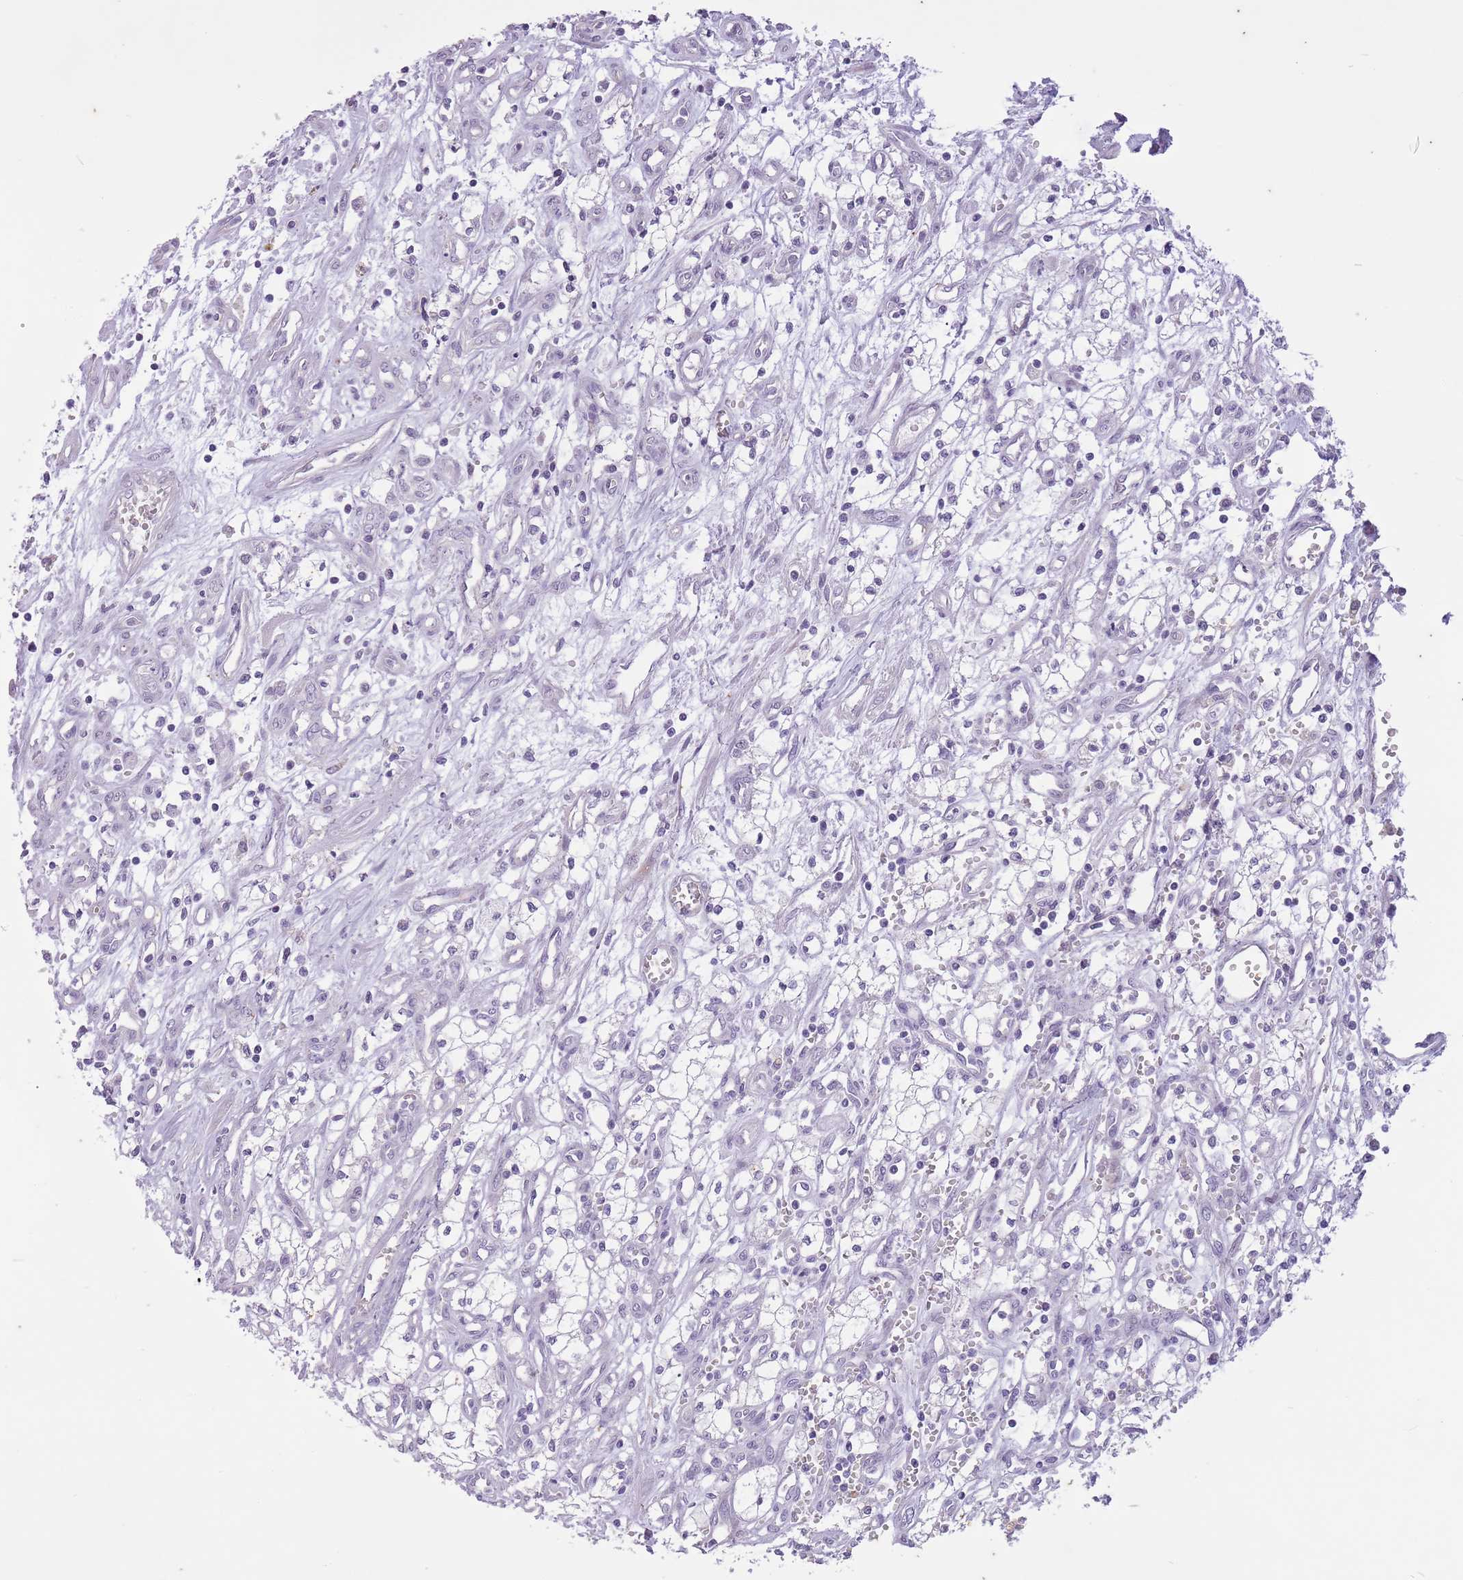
{"staining": {"intensity": "negative", "quantity": "none", "location": "none"}, "tissue": "renal cancer", "cell_type": "Tumor cells", "image_type": "cancer", "snomed": [{"axis": "morphology", "description": "Adenocarcinoma, NOS"}, {"axis": "topography", "description": "Kidney"}], "caption": "Micrograph shows no significant protein positivity in tumor cells of renal cancer. (Brightfield microscopy of DAB immunohistochemistry at high magnification).", "gene": "CNTNAP3", "patient": {"sex": "male", "age": 59}}